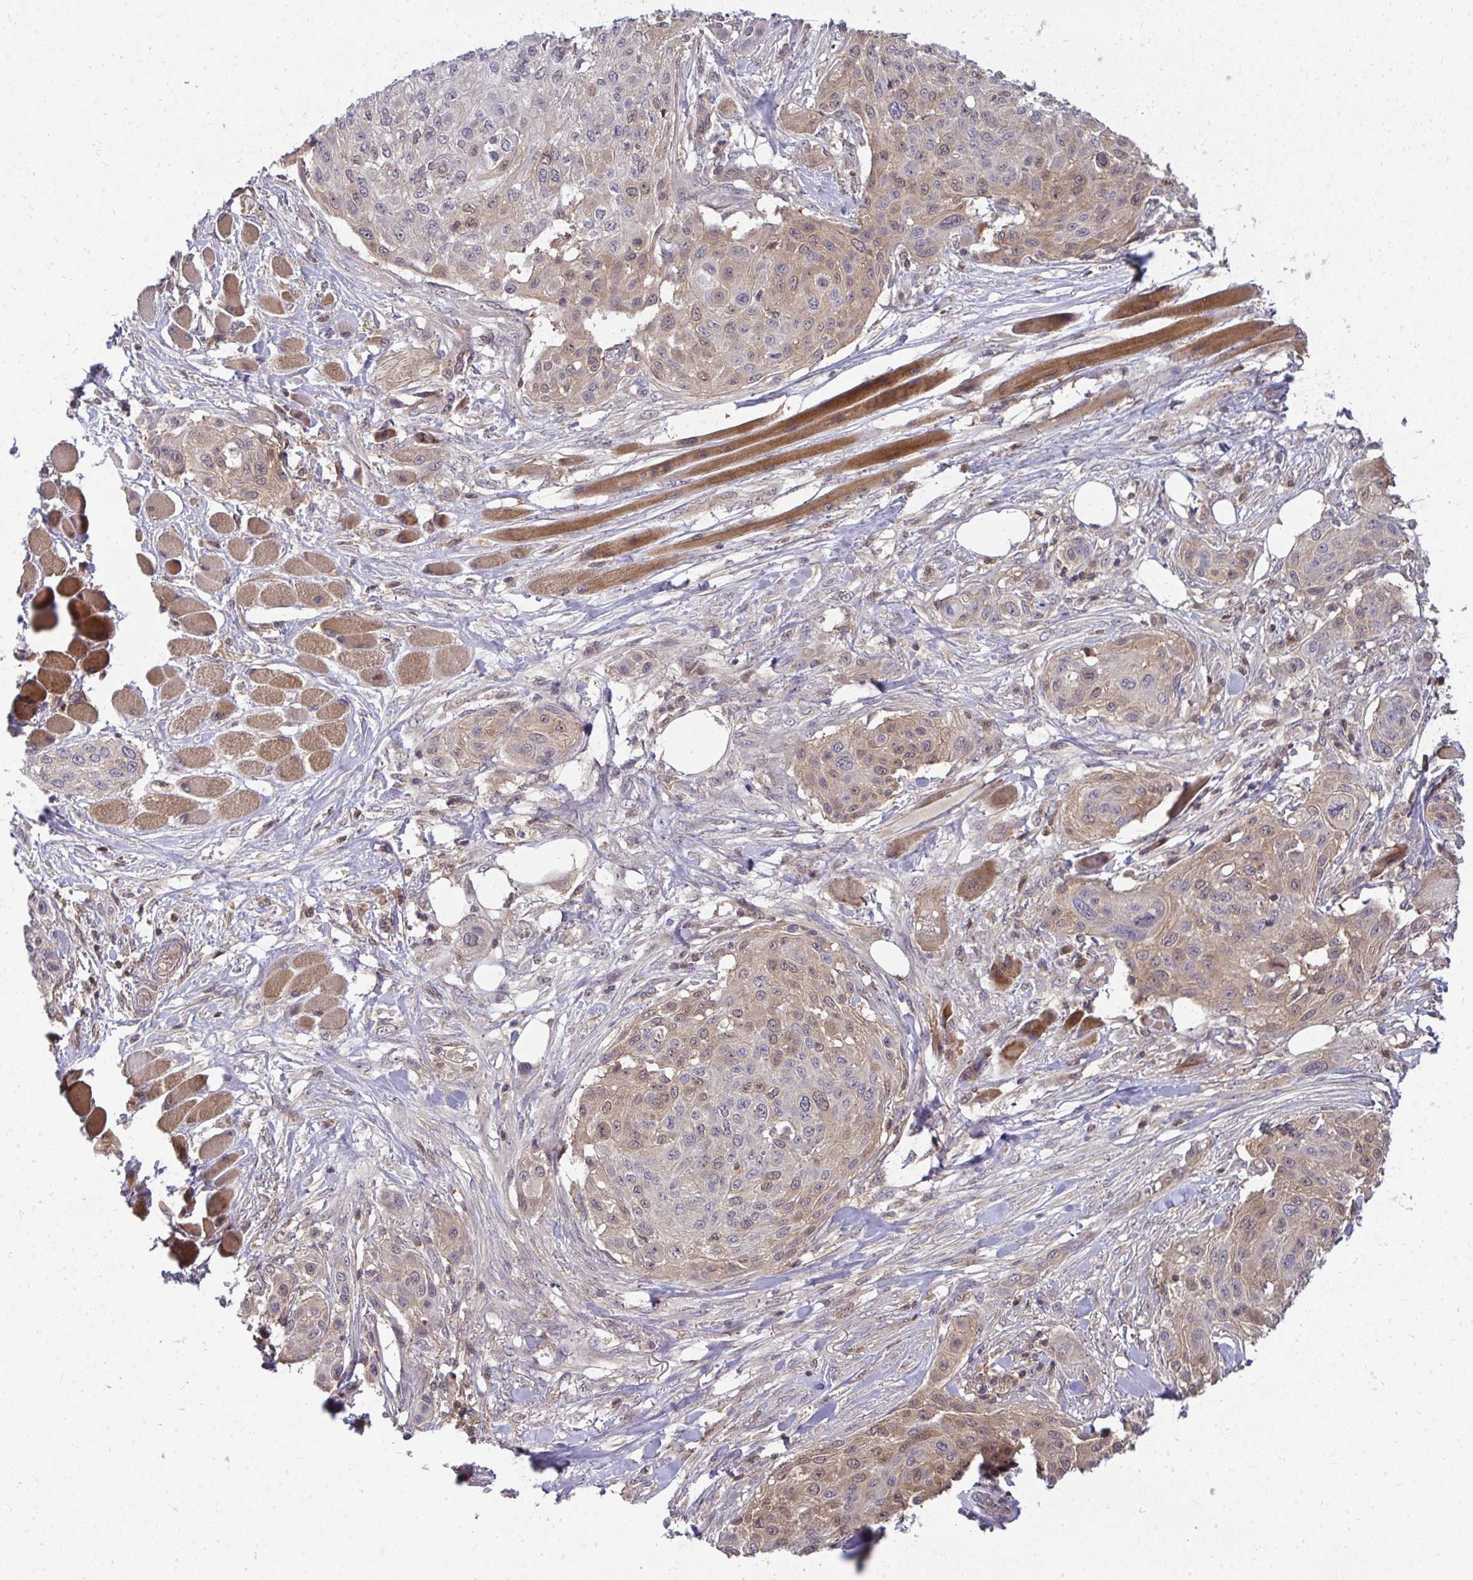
{"staining": {"intensity": "weak", "quantity": "<25%", "location": "cytoplasmic/membranous,nuclear"}, "tissue": "skin cancer", "cell_type": "Tumor cells", "image_type": "cancer", "snomed": [{"axis": "morphology", "description": "Squamous cell carcinoma, NOS"}, {"axis": "topography", "description": "Skin"}], "caption": "Tumor cells are negative for protein expression in human skin squamous cell carcinoma.", "gene": "HDHD2", "patient": {"sex": "female", "age": 87}}